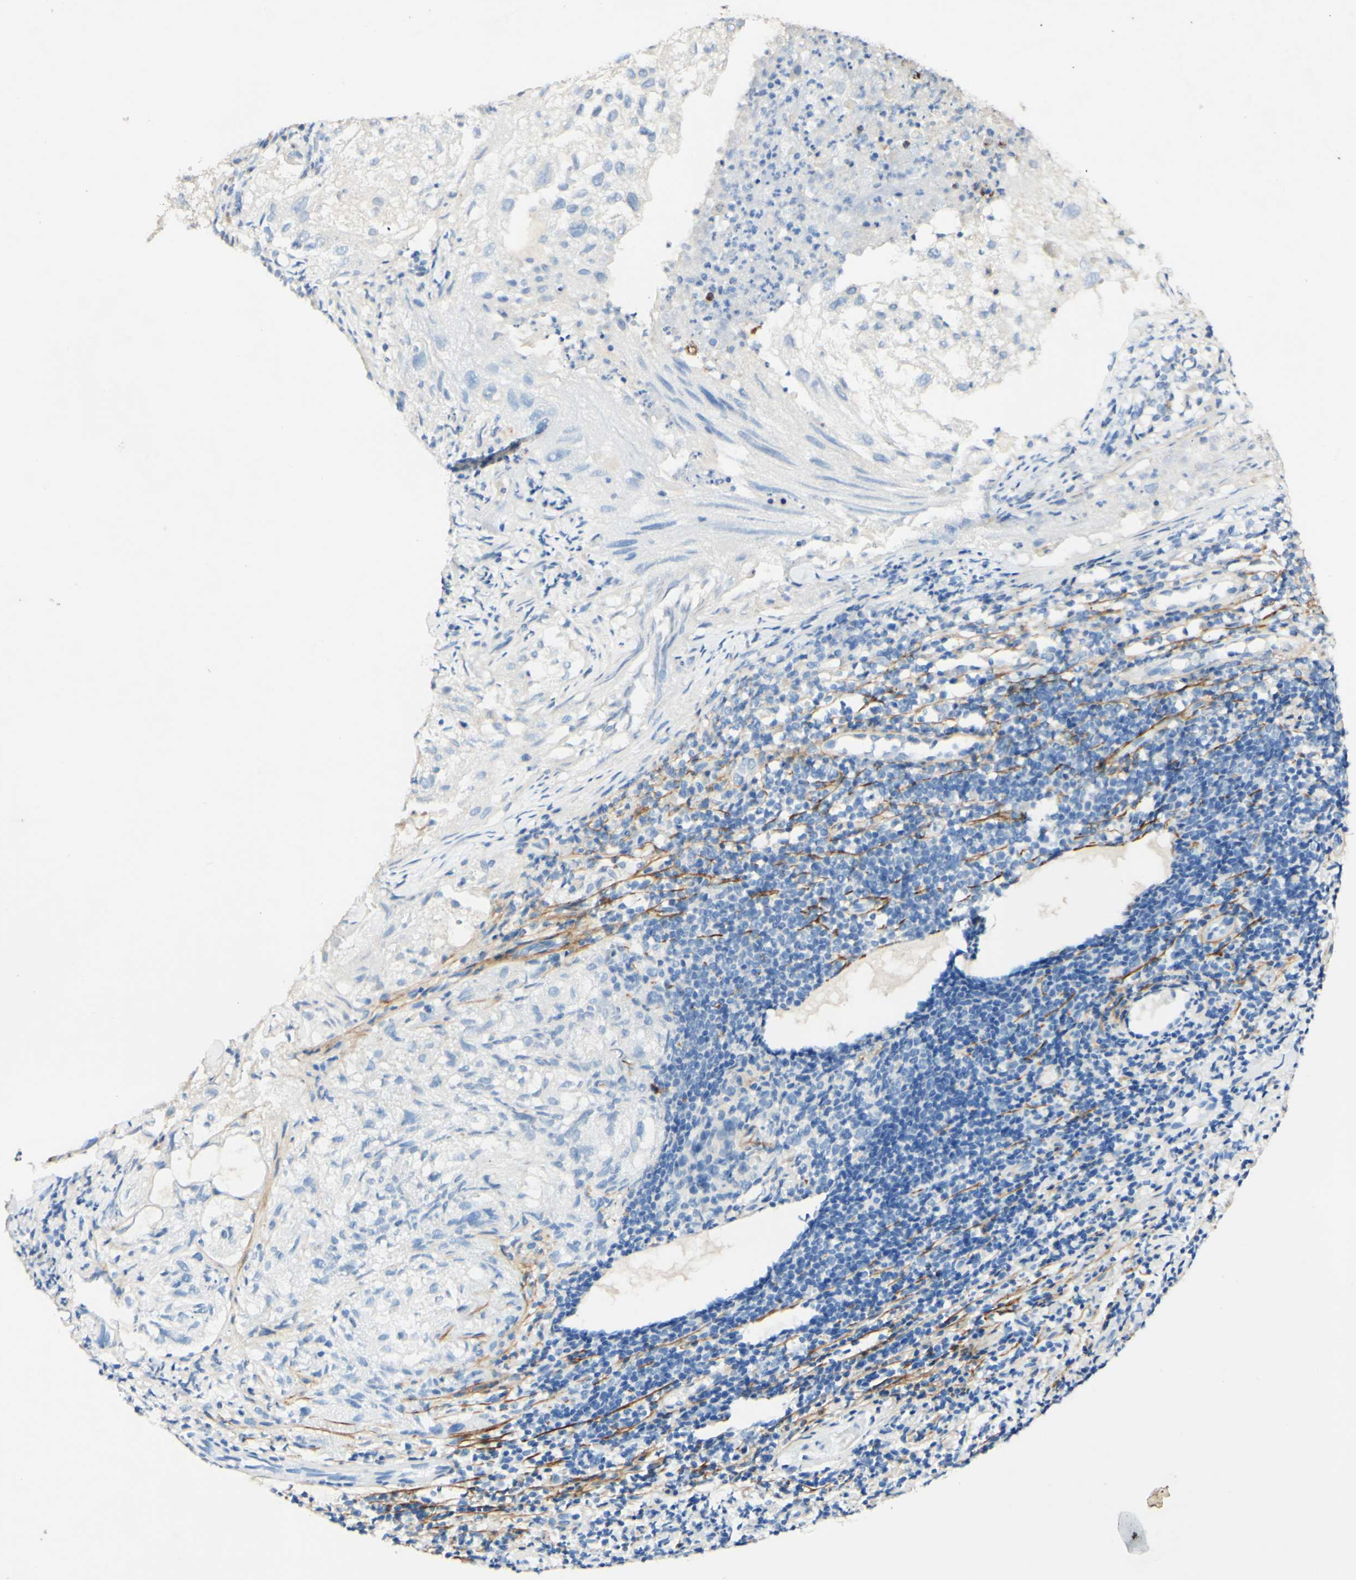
{"staining": {"intensity": "negative", "quantity": "none", "location": "none"}, "tissue": "lung cancer", "cell_type": "Tumor cells", "image_type": "cancer", "snomed": [{"axis": "morphology", "description": "Inflammation, NOS"}, {"axis": "morphology", "description": "Squamous cell carcinoma, NOS"}, {"axis": "topography", "description": "Lymph node"}, {"axis": "topography", "description": "Soft tissue"}, {"axis": "topography", "description": "Lung"}], "caption": "Protein analysis of squamous cell carcinoma (lung) exhibits no significant expression in tumor cells. (DAB (3,3'-diaminobenzidine) IHC, high magnification).", "gene": "OXCT1", "patient": {"sex": "male", "age": 66}}